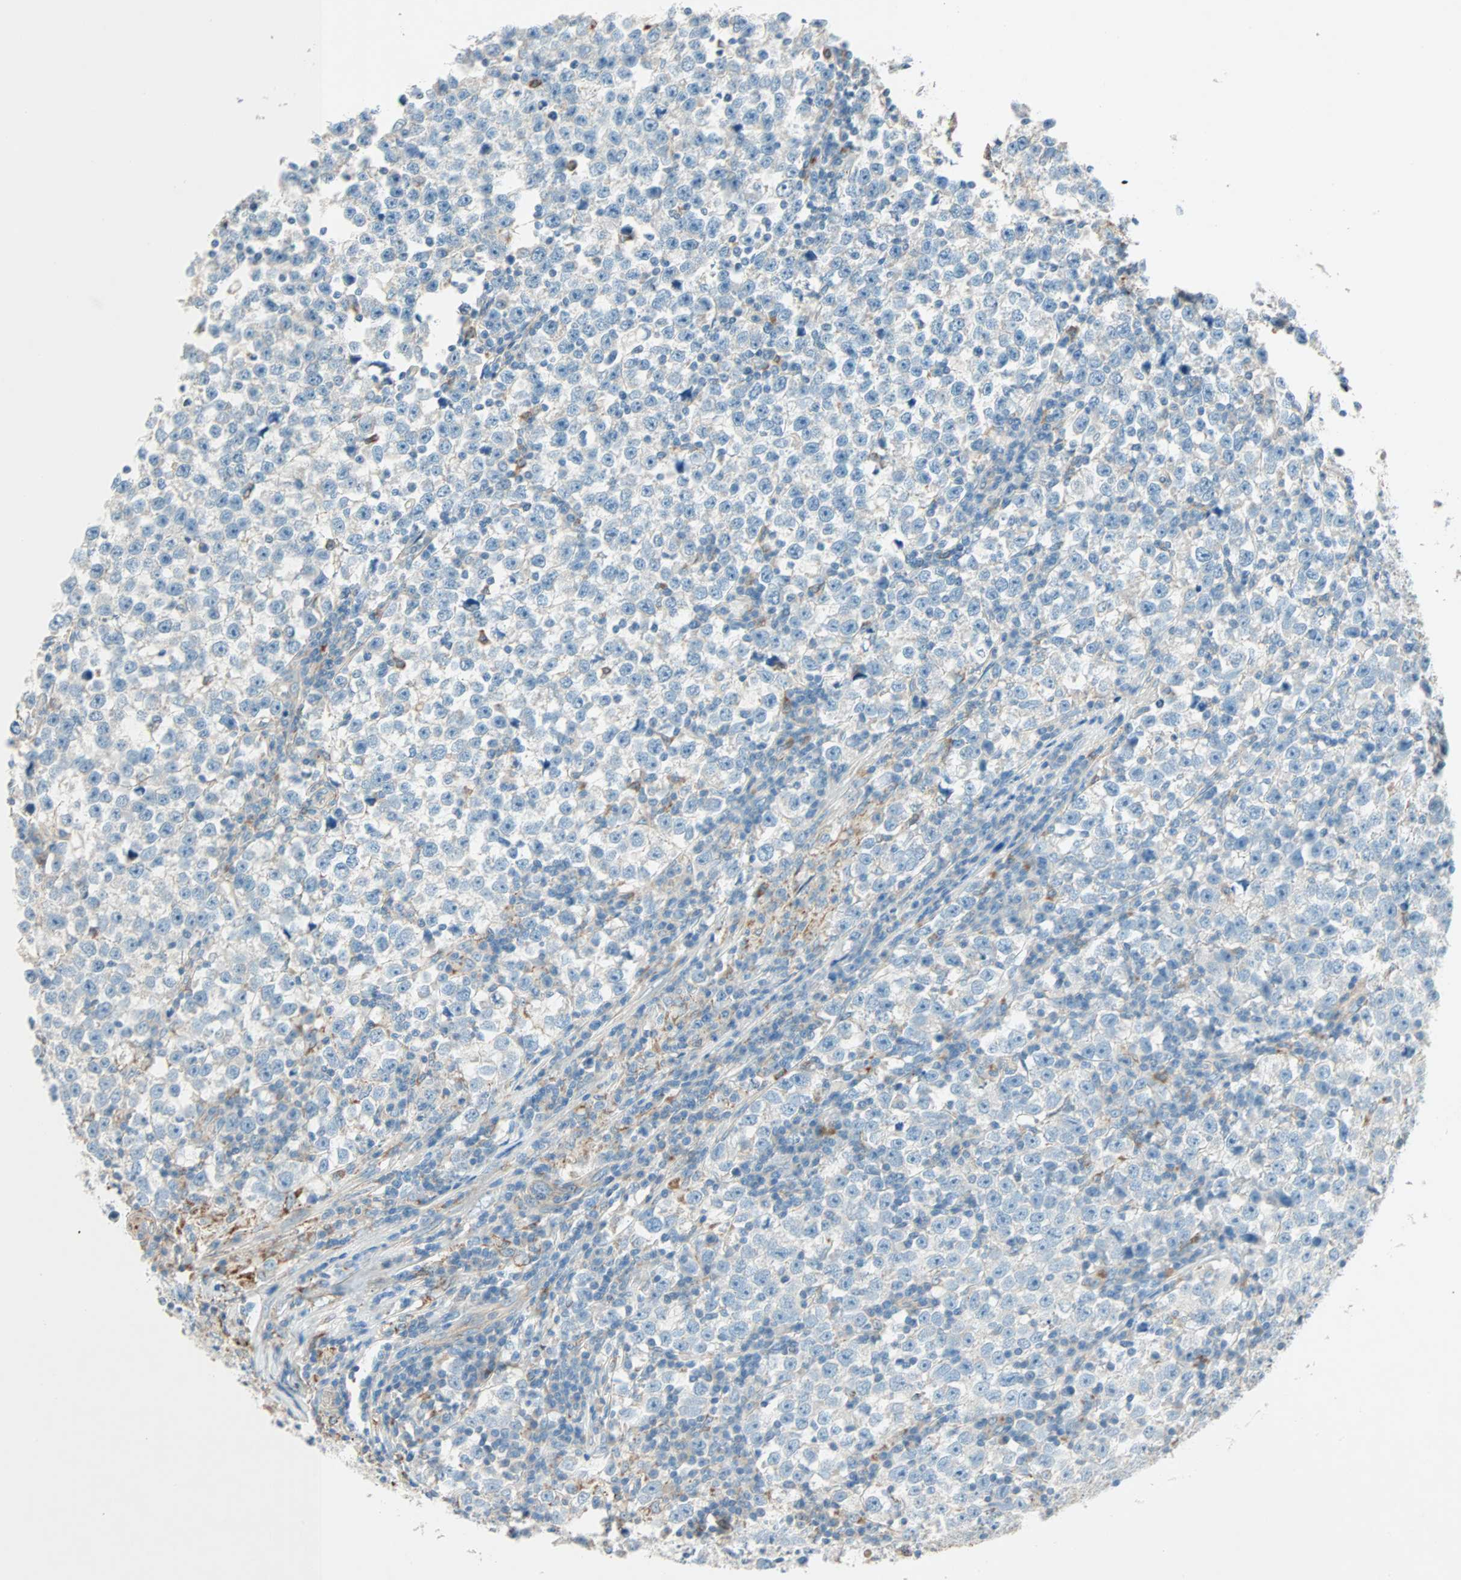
{"staining": {"intensity": "weak", "quantity": "25%-75%", "location": "cytoplasmic/membranous"}, "tissue": "testis cancer", "cell_type": "Tumor cells", "image_type": "cancer", "snomed": [{"axis": "morphology", "description": "Seminoma, NOS"}, {"axis": "topography", "description": "Testis"}], "caption": "Protein staining of testis seminoma tissue reveals weak cytoplasmic/membranous expression in approximately 25%-75% of tumor cells.", "gene": "LY6G6F", "patient": {"sex": "male", "age": 43}}